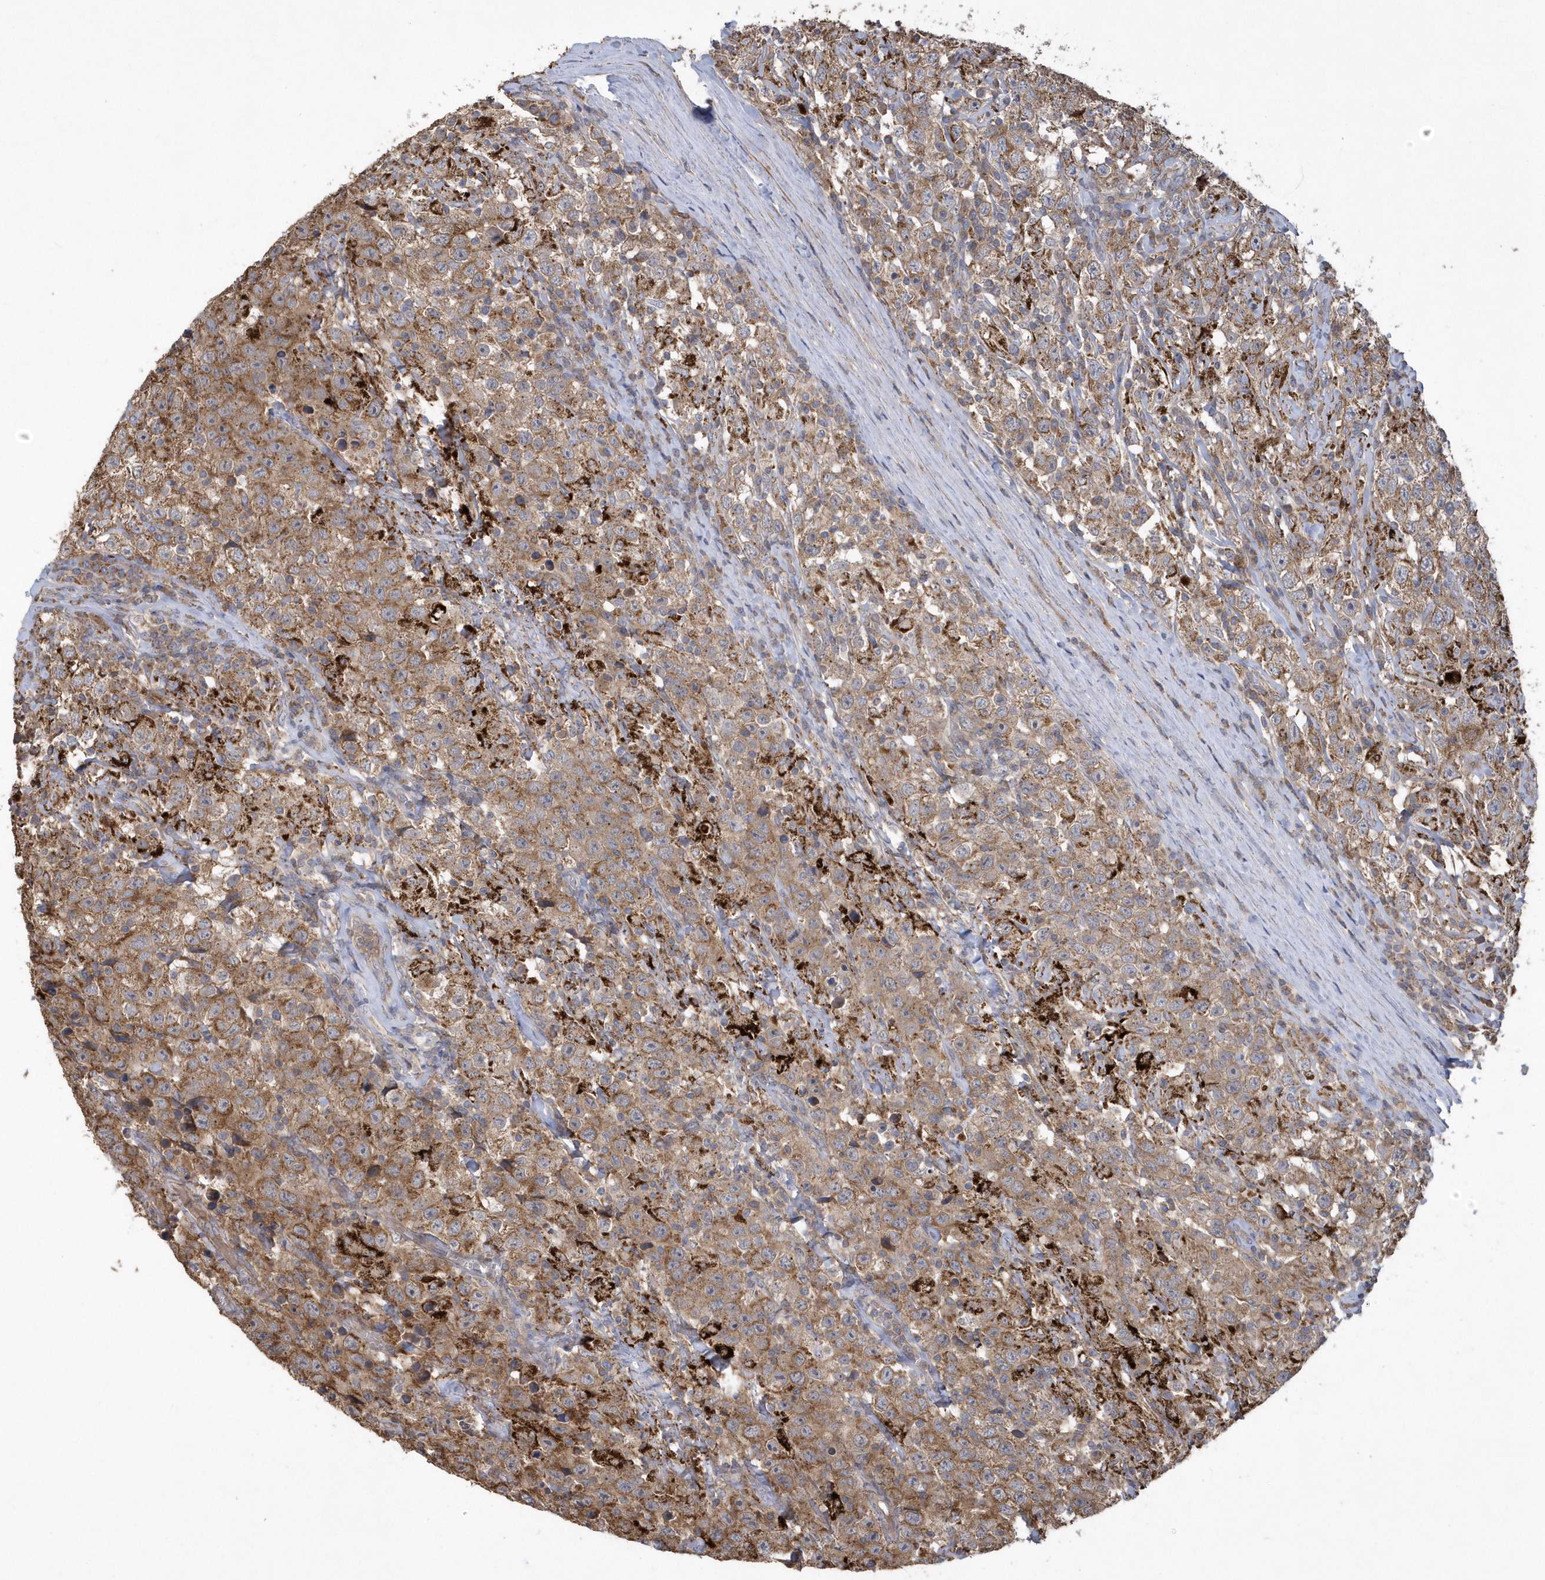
{"staining": {"intensity": "strong", "quantity": "25%-75%", "location": "cytoplasmic/membranous"}, "tissue": "testis cancer", "cell_type": "Tumor cells", "image_type": "cancer", "snomed": [{"axis": "morphology", "description": "Seminoma, NOS"}, {"axis": "topography", "description": "Testis"}], "caption": "An immunohistochemistry (IHC) micrograph of neoplastic tissue is shown. Protein staining in brown shows strong cytoplasmic/membranous positivity in testis cancer (seminoma) within tumor cells.", "gene": "SENP8", "patient": {"sex": "male", "age": 41}}